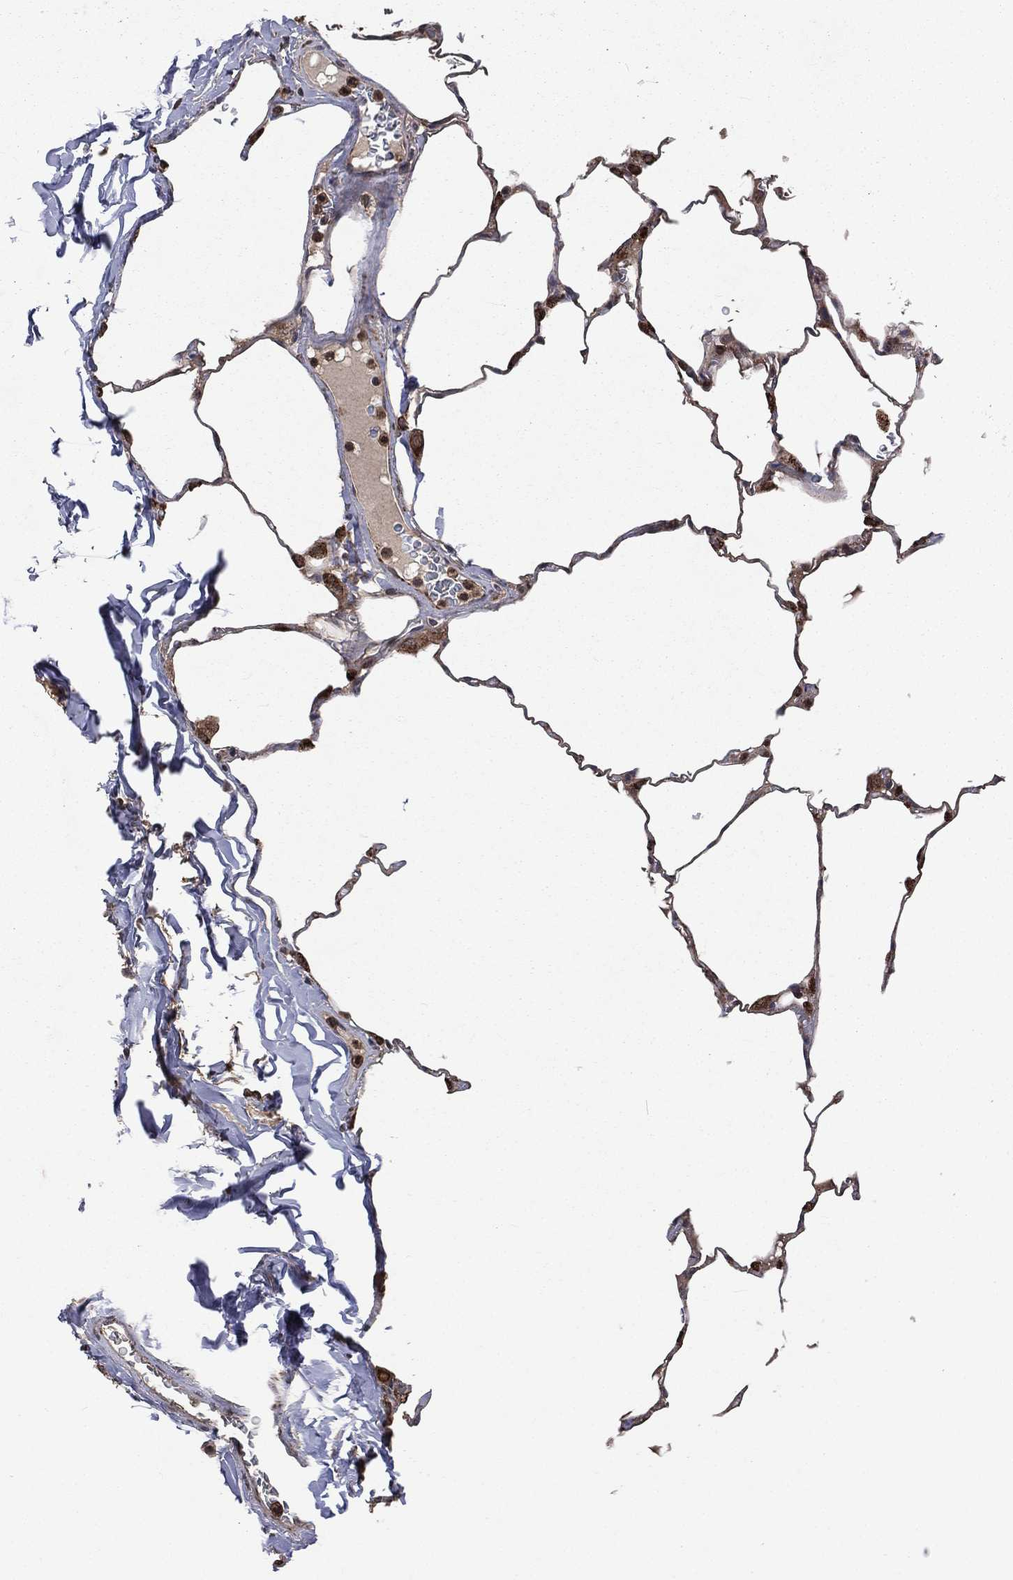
{"staining": {"intensity": "moderate", "quantity": "25%-75%", "location": "cytoplasmic/membranous,nuclear"}, "tissue": "lung", "cell_type": "Alveolar cells", "image_type": "normal", "snomed": [{"axis": "morphology", "description": "Normal tissue, NOS"}, {"axis": "morphology", "description": "Adenocarcinoma, metastatic, NOS"}, {"axis": "topography", "description": "Lung"}], "caption": "IHC micrograph of benign lung stained for a protein (brown), which displays medium levels of moderate cytoplasmic/membranous,nuclear positivity in about 25%-75% of alveolar cells.", "gene": "LENG8", "patient": {"sex": "male", "age": 45}}